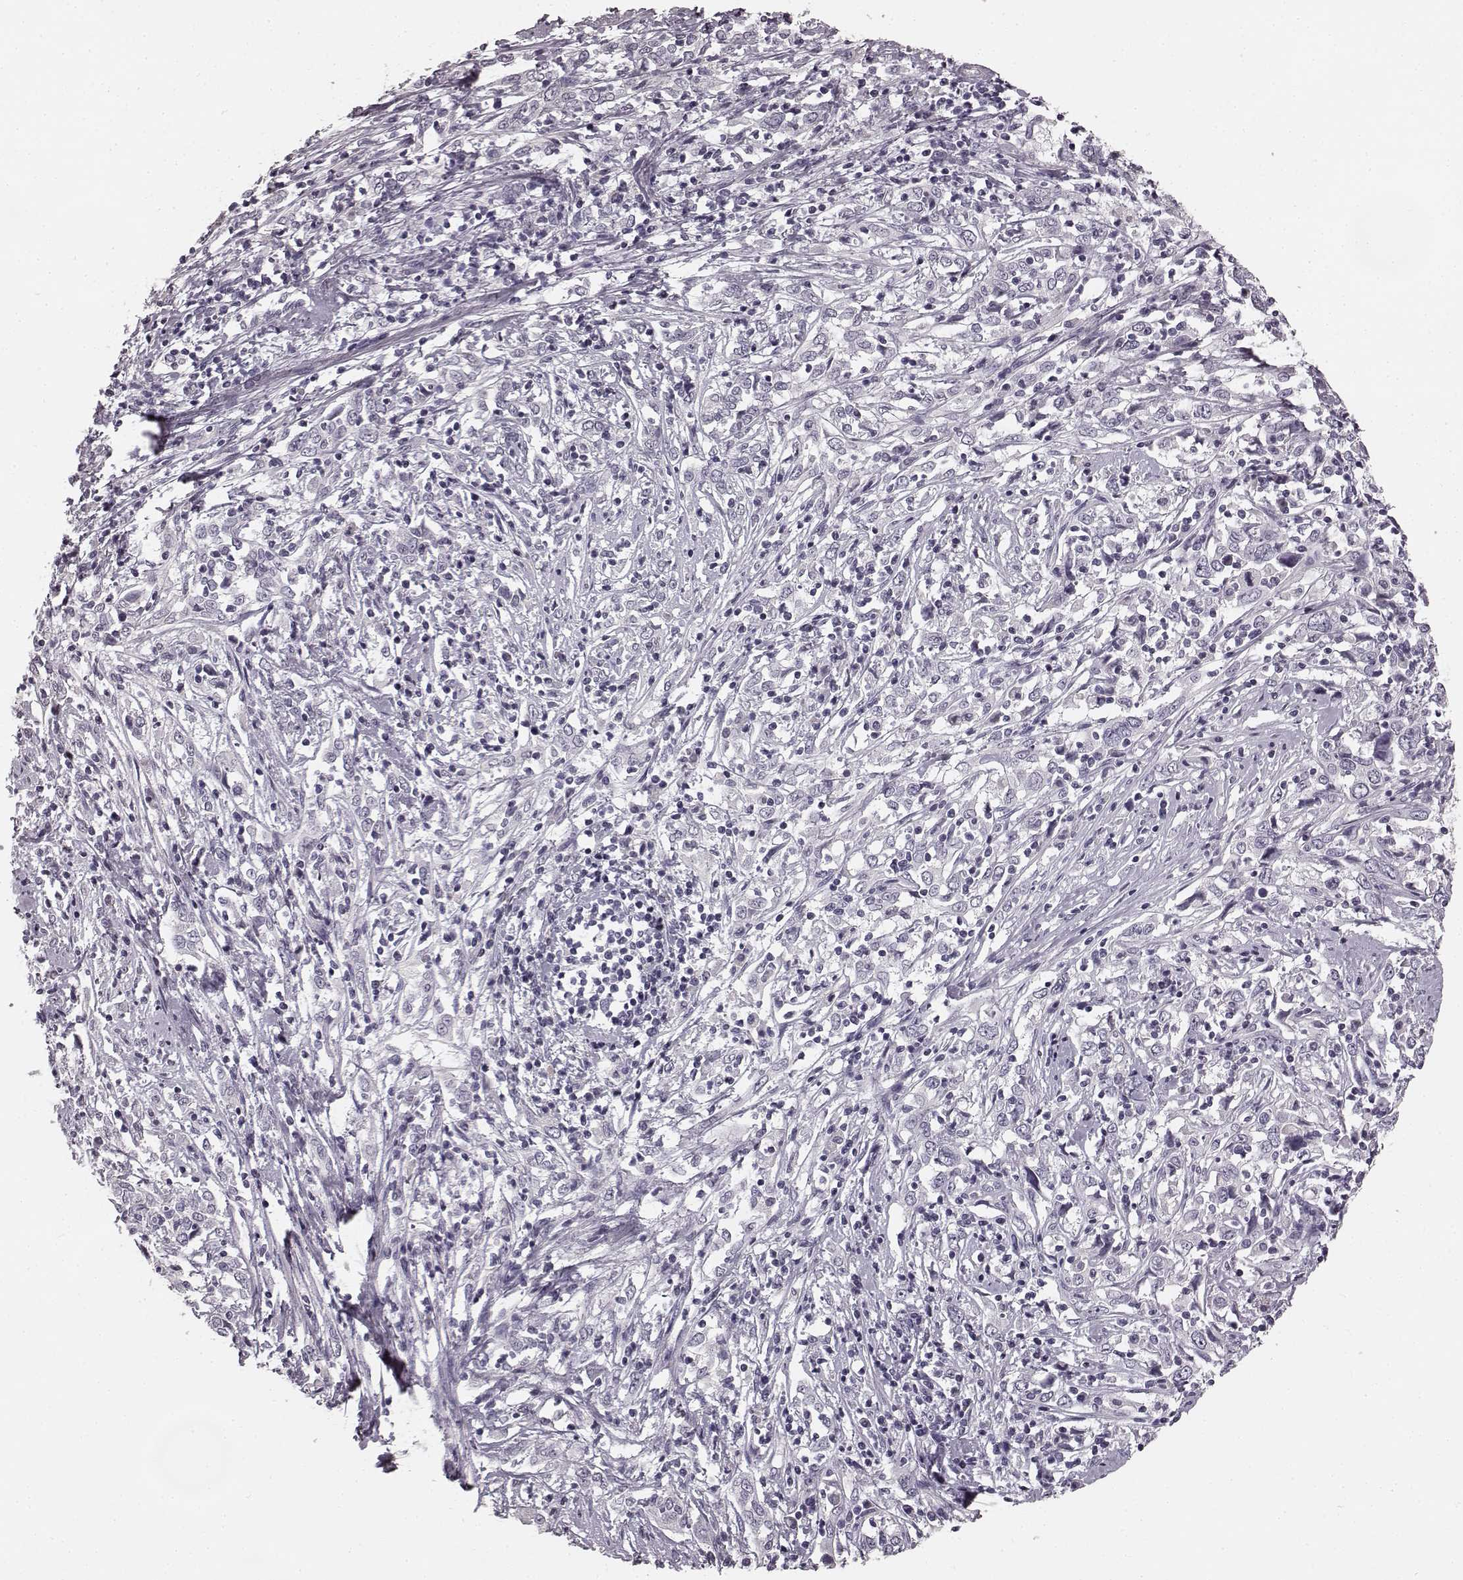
{"staining": {"intensity": "negative", "quantity": "none", "location": "none"}, "tissue": "cervical cancer", "cell_type": "Tumor cells", "image_type": "cancer", "snomed": [{"axis": "morphology", "description": "Adenocarcinoma, NOS"}, {"axis": "topography", "description": "Cervix"}], "caption": "Human adenocarcinoma (cervical) stained for a protein using immunohistochemistry (IHC) exhibits no positivity in tumor cells.", "gene": "RIT2", "patient": {"sex": "female", "age": 40}}